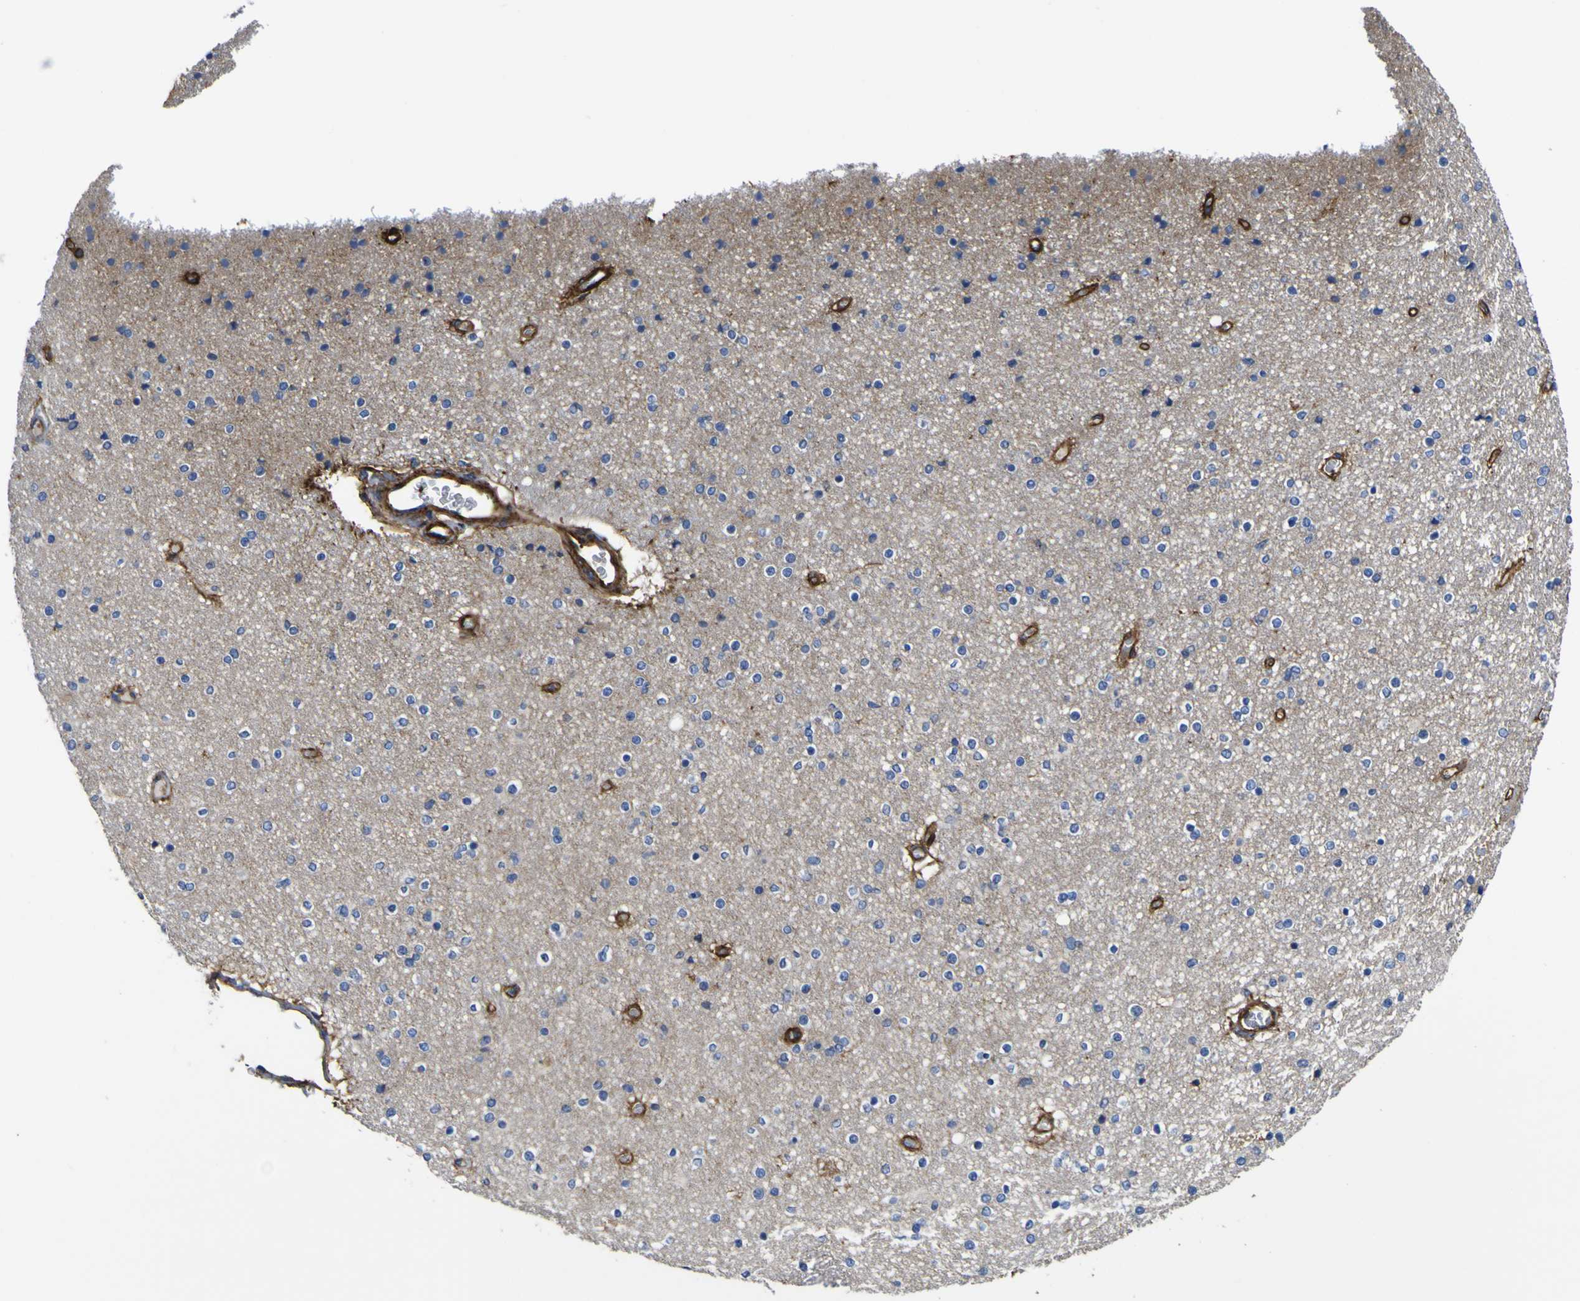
{"staining": {"intensity": "negative", "quantity": "none", "location": "none"}, "tissue": "caudate", "cell_type": "Glial cells", "image_type": "normal", "snomed": [{"axis": "morphology", "description": "Normal tissue, NOS"}, {"axis": "topography", "description": "Lateral ventricle wall"}], "caption": "High magnification brightfield microscopy of unremarkable caudate stained with DAB (3,3'-diaminobenzidine) (brown) and counterstained with hematoxylin (blue): glial cells show no significant expression.", "gene": "CD151", "patient": {"sex": "female", "age": 54}}